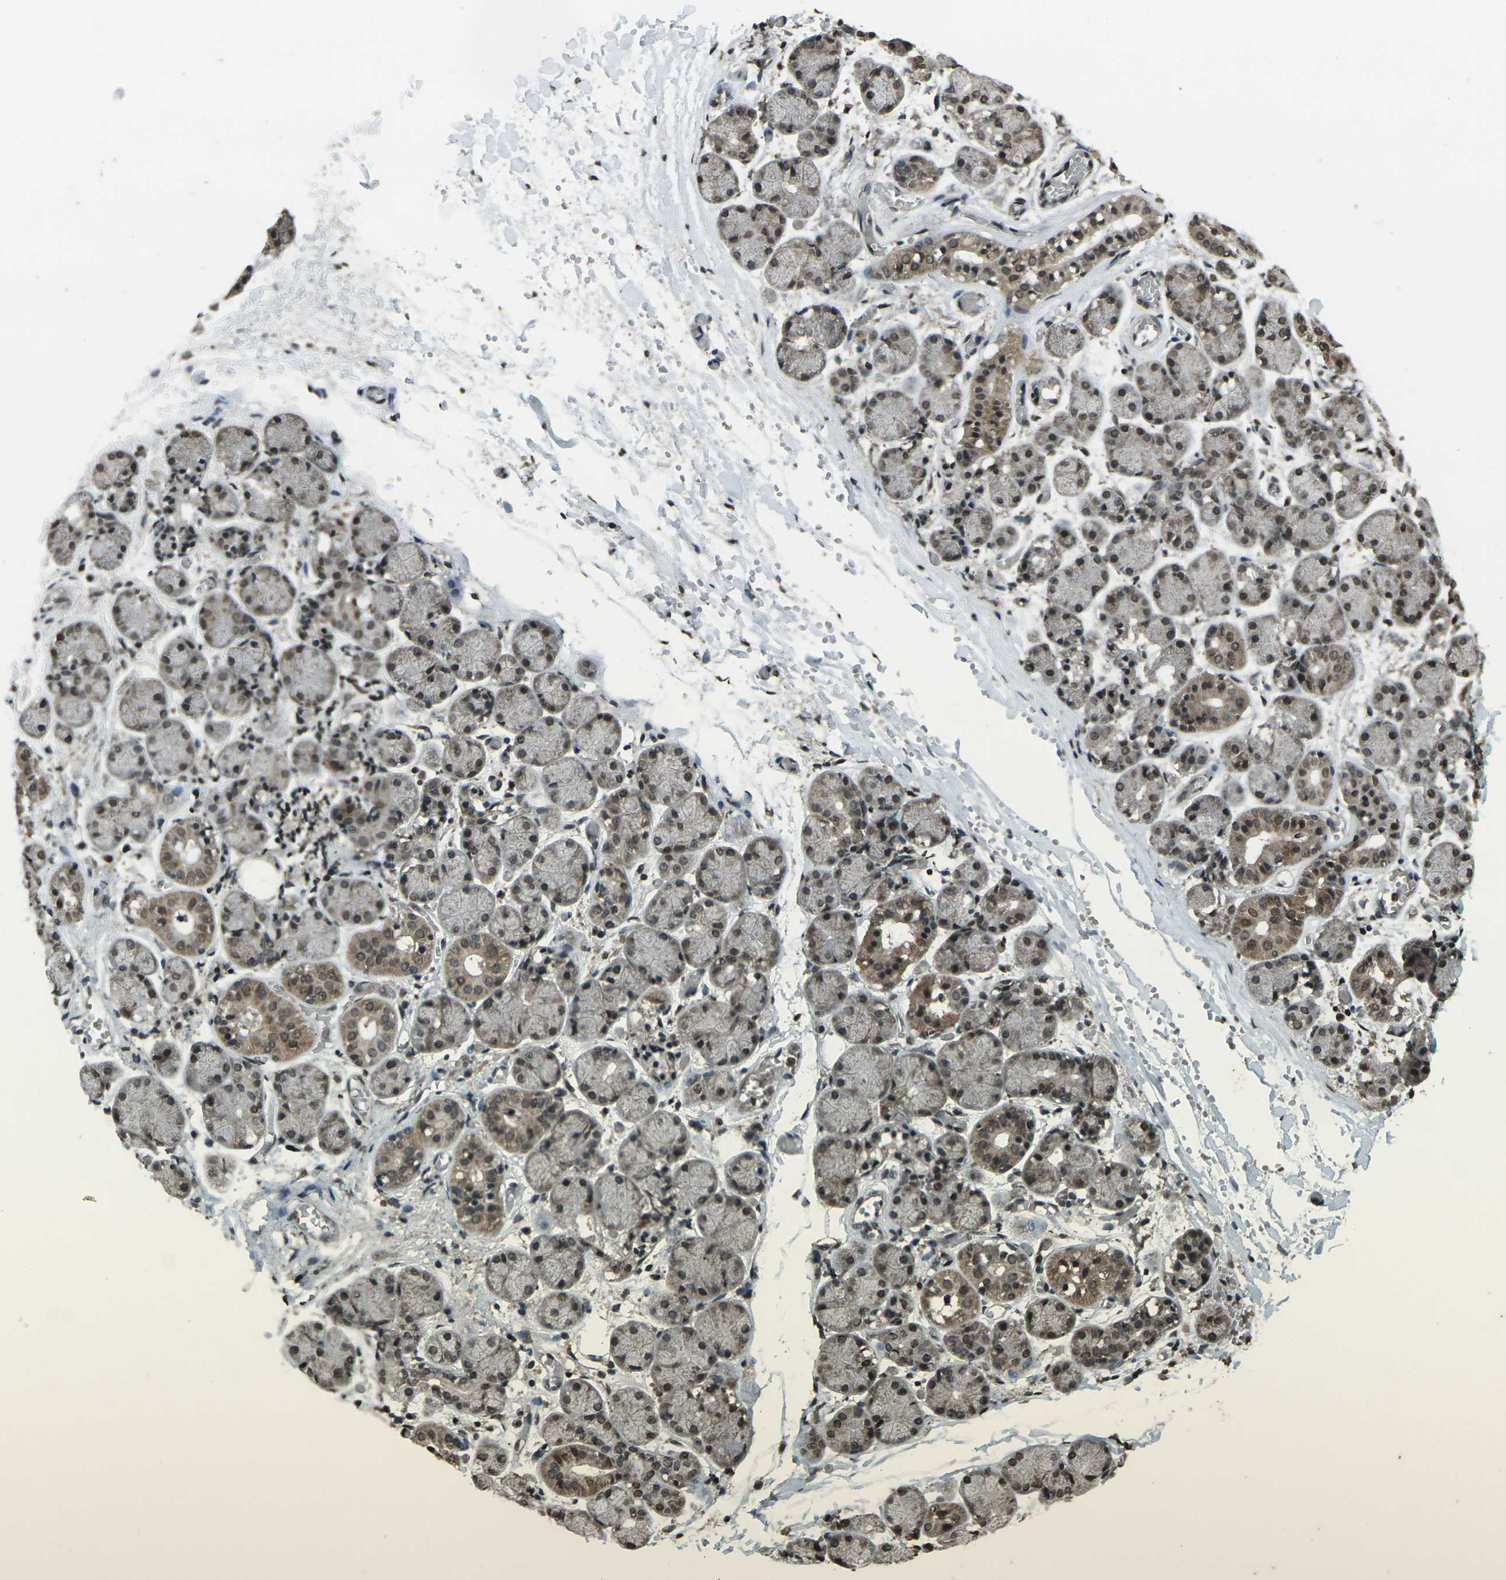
{"staining": {"intensity": "moderate", "quantity": "25%-75%", "location": "cytoplasmic/membranous,nuclear"}, "tissue": "salivary gland", "cell_type": "Glandular cells", "image_type": "normal", "snomed": [{"axis": "morphology", "description": "Normal tissue, NOS"}, {"axis": "topography", "description": "Salivary gland"}], "caption": "Protein analysis of benign salivary gland displays moderate cytoplasmic/membranous,nuclear expression in approximately 25%-75% of glandular cells.", "gene": "PRPF8", "patient": {"sex": "female", "age": 24}}